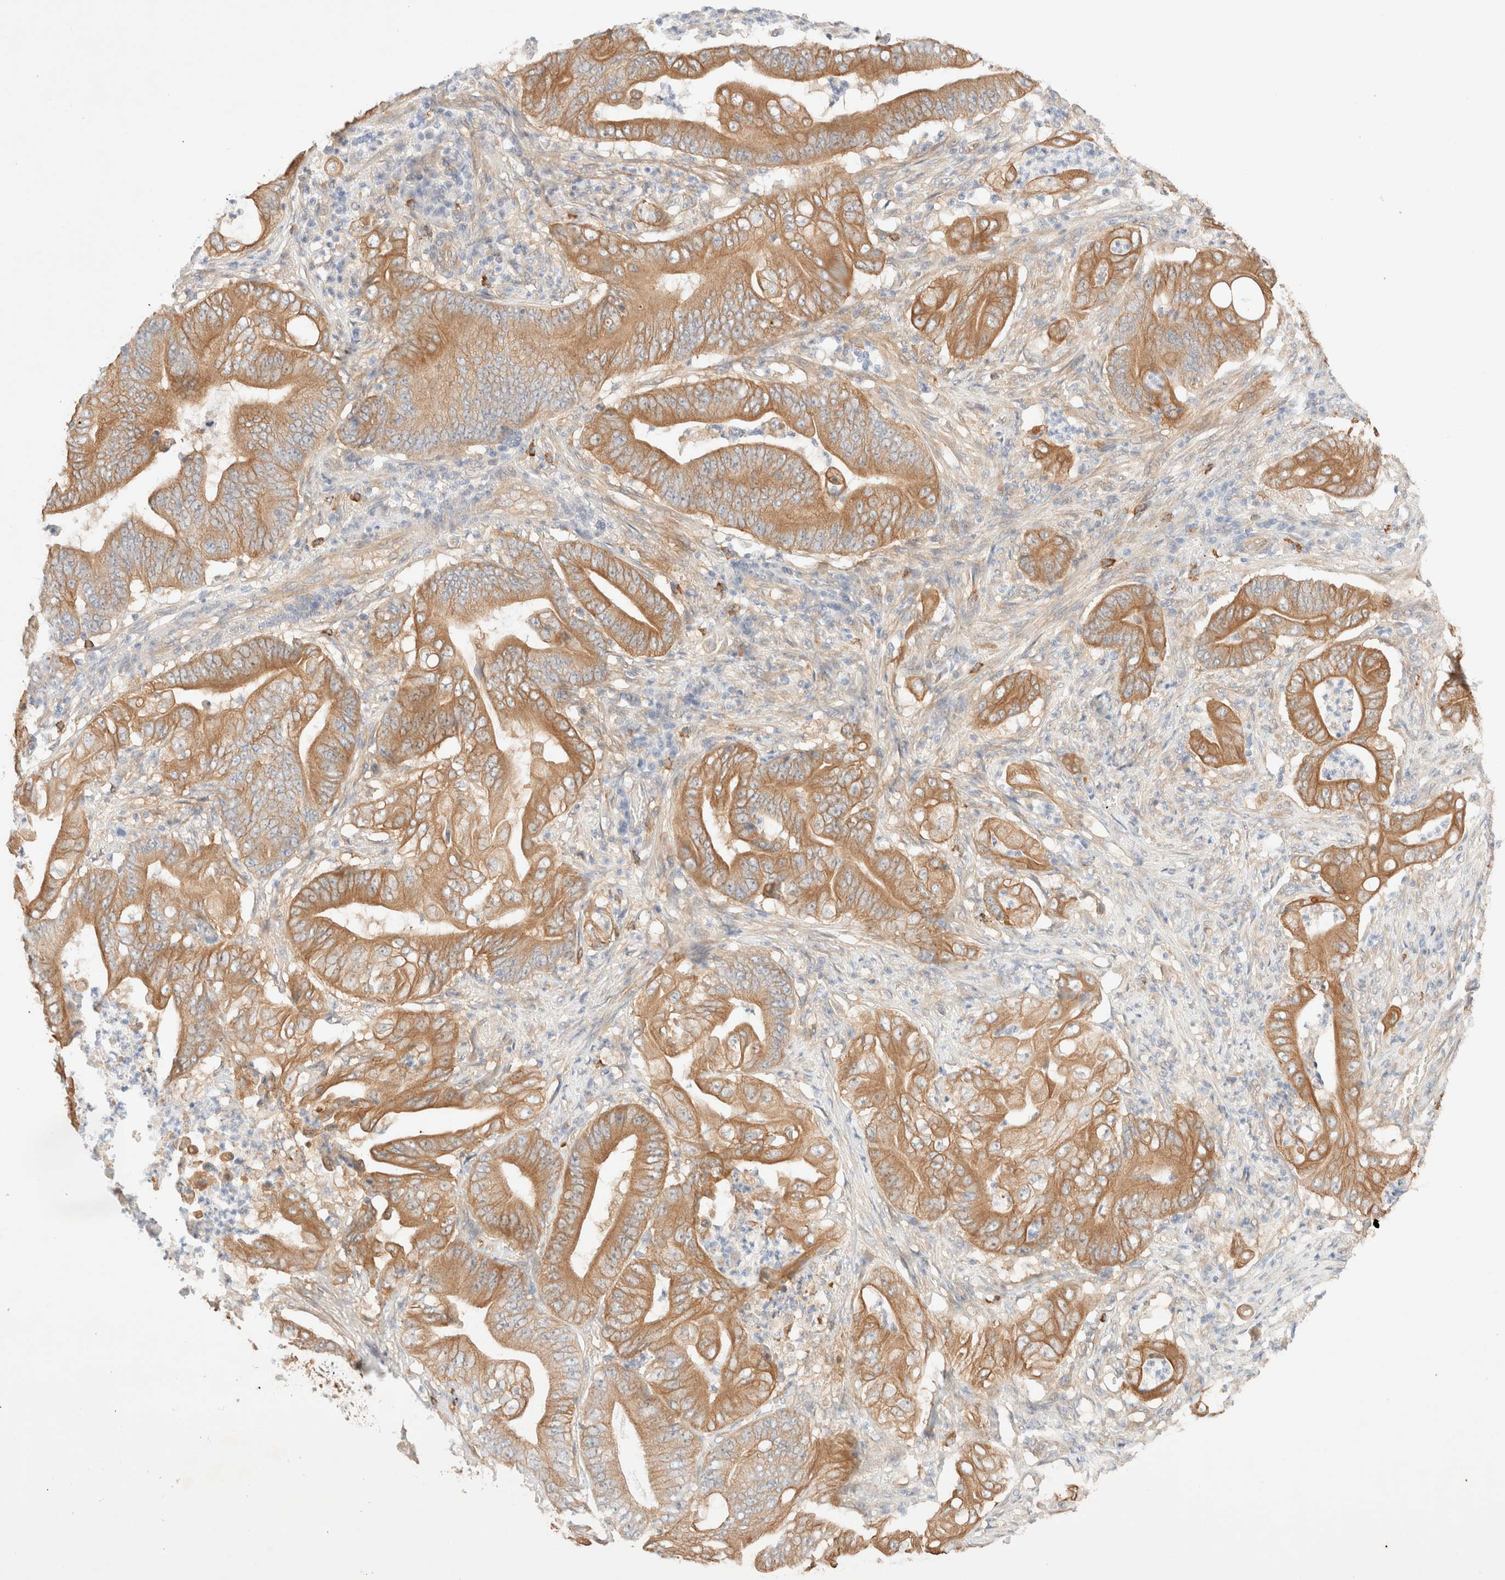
{"staining": {"intensity": "moderate", "quantity": ">75%", "location": "cytoplasmic/membranous"}, "tissue": "stomach cancer", "cell_type": "Tumor cells", "image_type": "cancer", "snomed": [{"axis": "morphology", "description": "Adenocarcinoma, NOS"}, {"axis": "topography", "description": "Stomach"}], "caption": "Immunohistochemistry of human stomach cancer (adenocarcinoma) shows medium levels of moderate cytoplasmic/membranous staining in about >75% of tumor cells. Immunohistochemistry (ihc) stains the protein of interest in brown and the nuclei are stained blue.", "gene": "NIBAN2", "patient": {"sex": "female", "age": 73}}